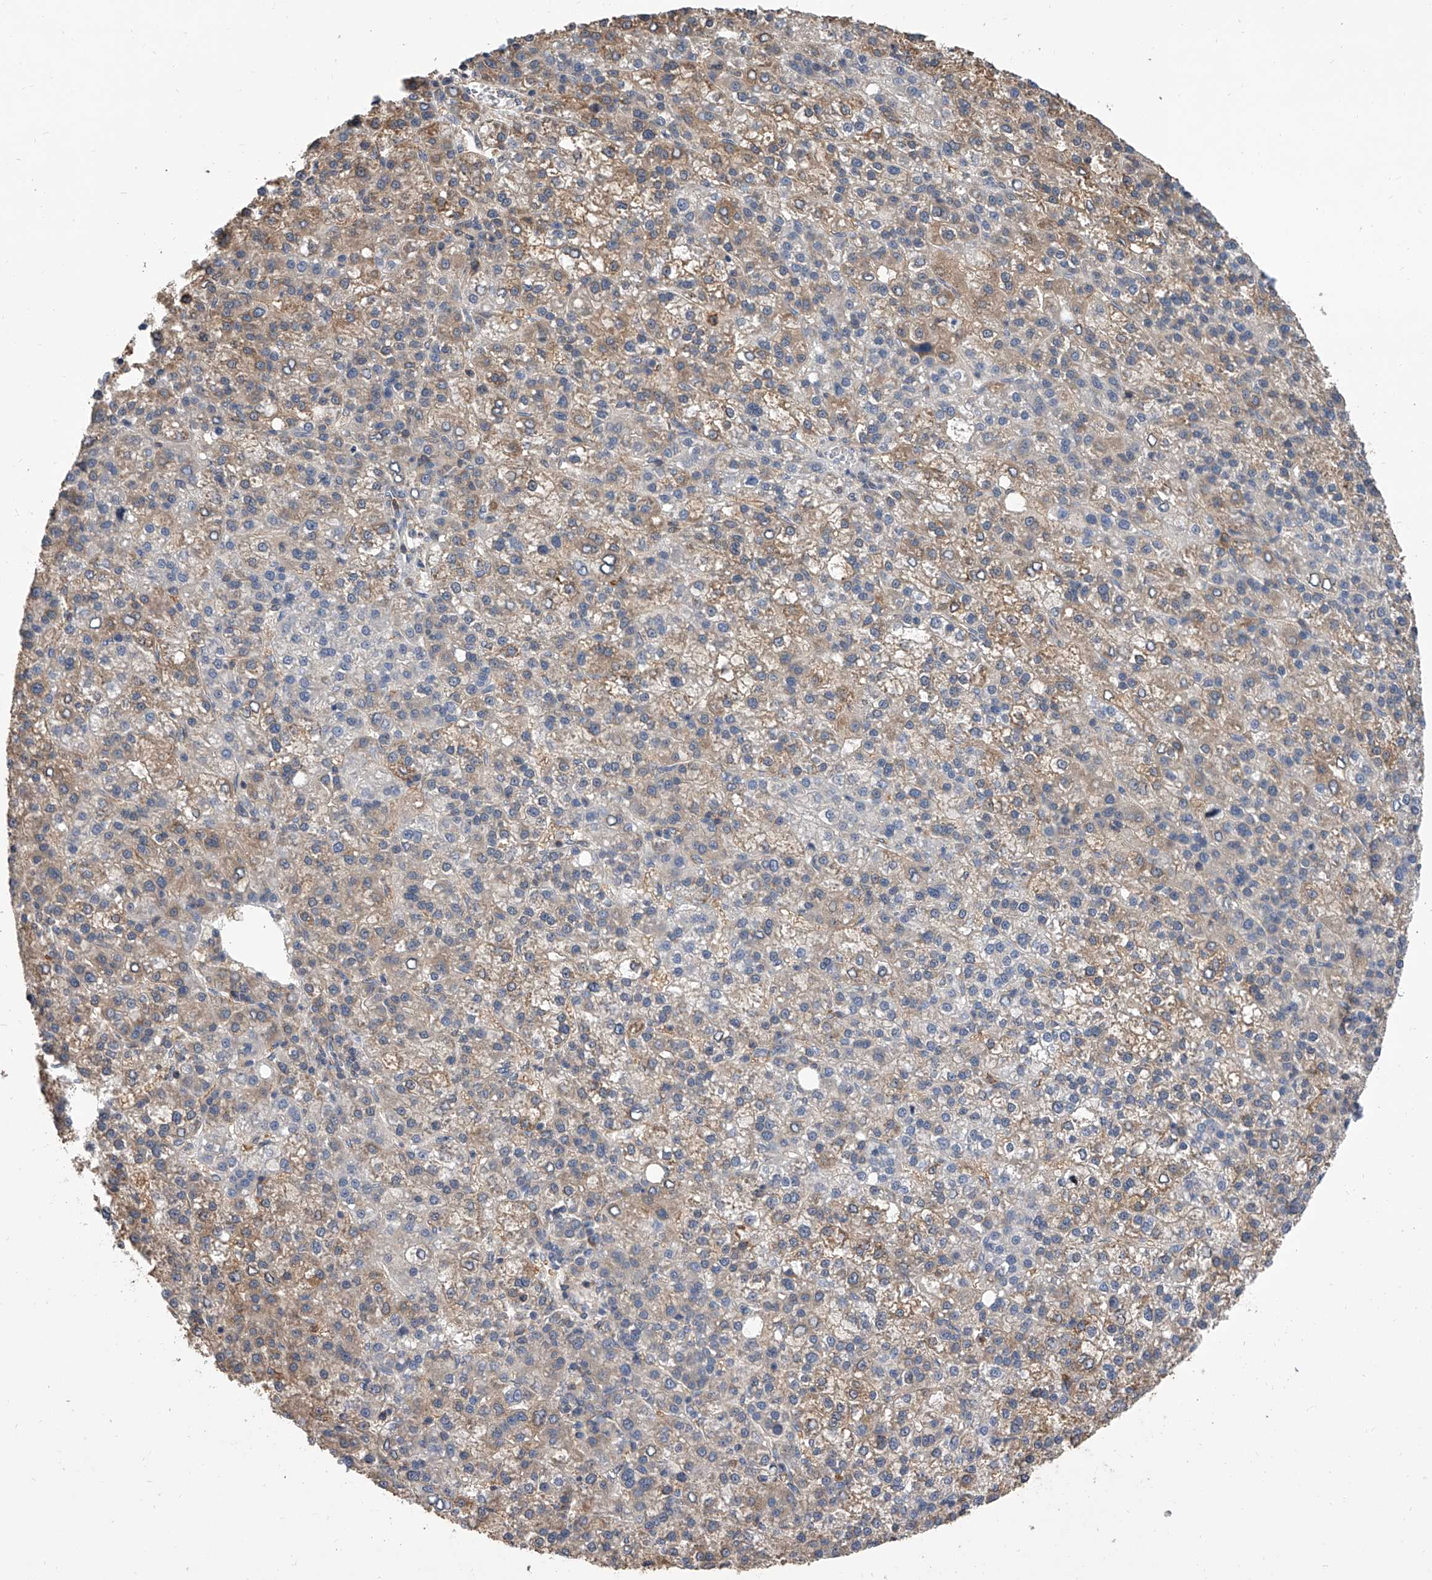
{"staining": {"intensity": "moderate", "quantity": "<25%", "location": "cytoplasmic/membranous"}, "tissue": "liver cancer", "cell_type": "Tumor cells", "image_type": "cancer", "snomed": [{"axis": "morphology", "description": "Carcinoma, Hepatocellular, NOS"}, {"axis": "topography", "description": "Liver"}], "caption": "A brown stain highlights moderate cytoplasmic/membranous staining of a protein in human liver cancer tumor cells.", "gene": "BHLHE23", "patient": {"sex": "female", "age": 58}}